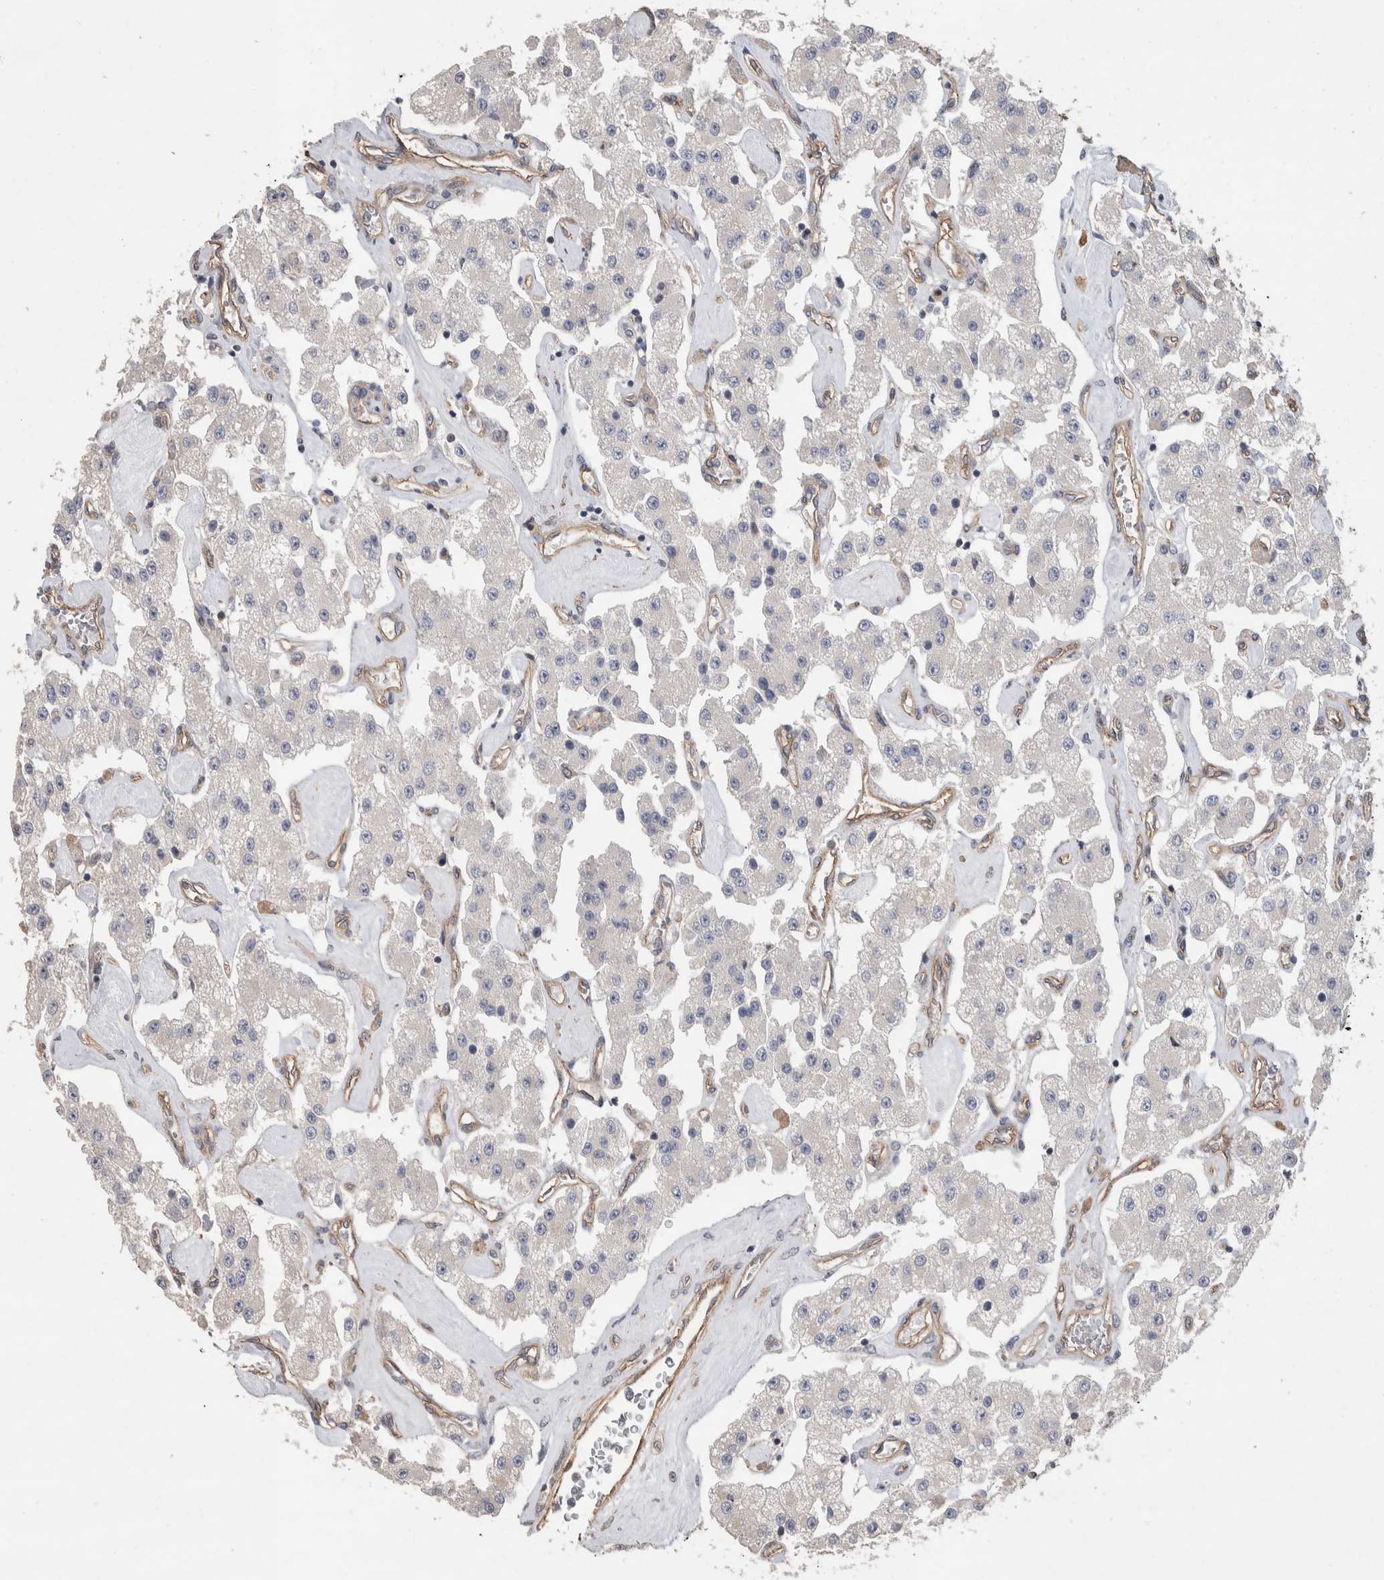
{"staining": {"intensity": "negative", "quantity": "none", "location": "none"}, "tissue": "carcinoid", "cell_type": "Tumor cells", "image_type": "cancer", "snomed": [{"axis": "morphology", "description": "Carcinoid, malignant, NOS"}, {"axis": "topography", "description": "Pancreas"}], "caption": "This is an immunohistochemistry (IHC) micrograph of carcinoid. There is no expression in tumor cells.", "gene": "GCNA", "patient": {"sex": "male", "age": 41}}